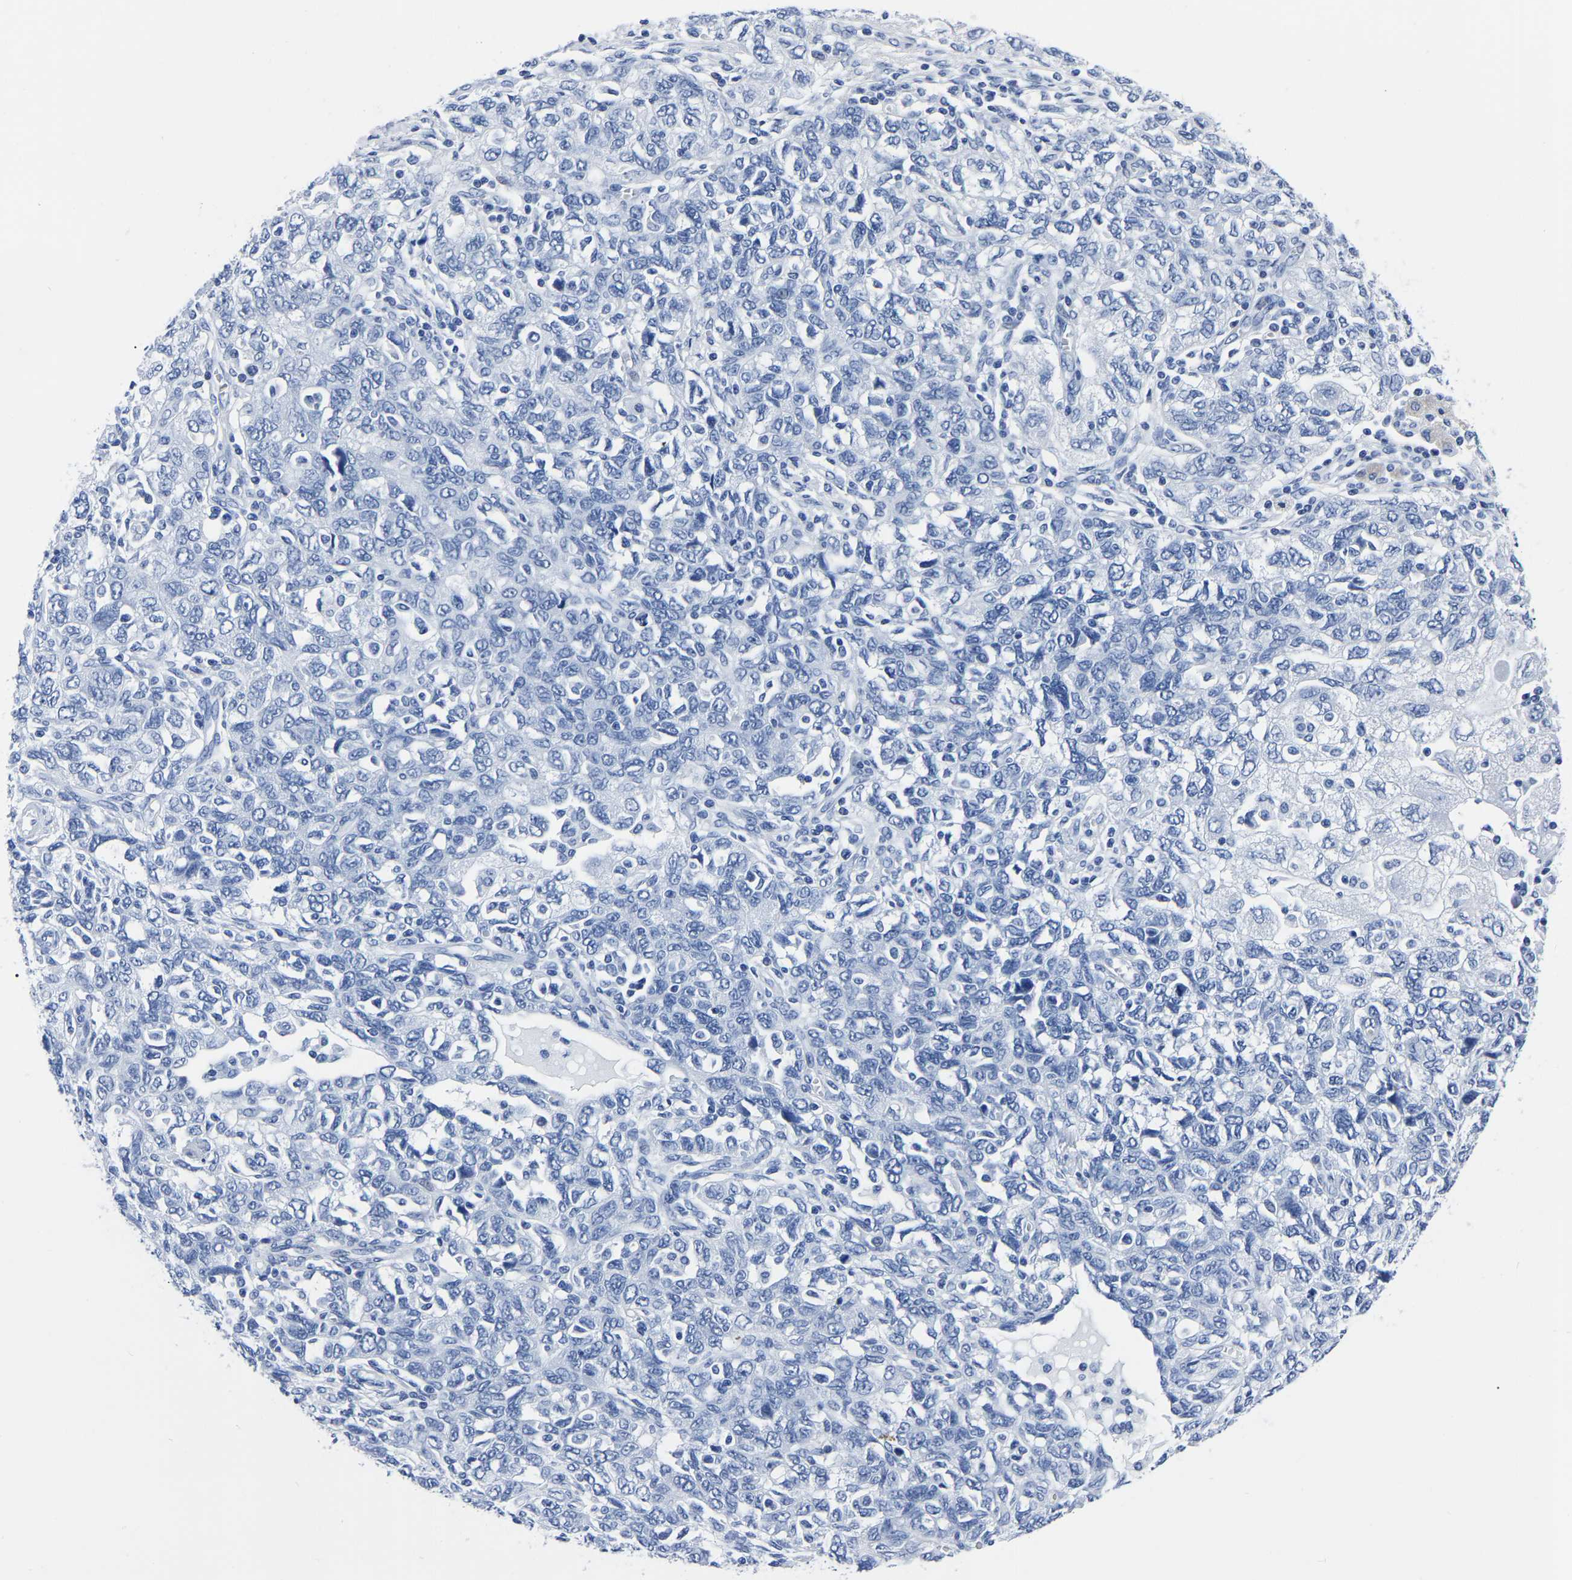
{"staining": {"intensity": "negative", "quantity": "none", "location": "none"}, "tissue": "ovarian cancer", "cell_type": "Tumor cells", "image_type": "cancer", "snomed": [{"axis": "morphology", "description": "Carcinoma, NOS"}, {"axis": "morphology", "description": "Cystadenocarcinoma, serous, NOS"}, {"axis": "topography", "description": "Ovary"}], "caption": "There is no significant positivity in tumor cells of ovarian cancer (carcinoma).", "gene": "IMPG2", "patient": {"sex": "female", "age": 69}}